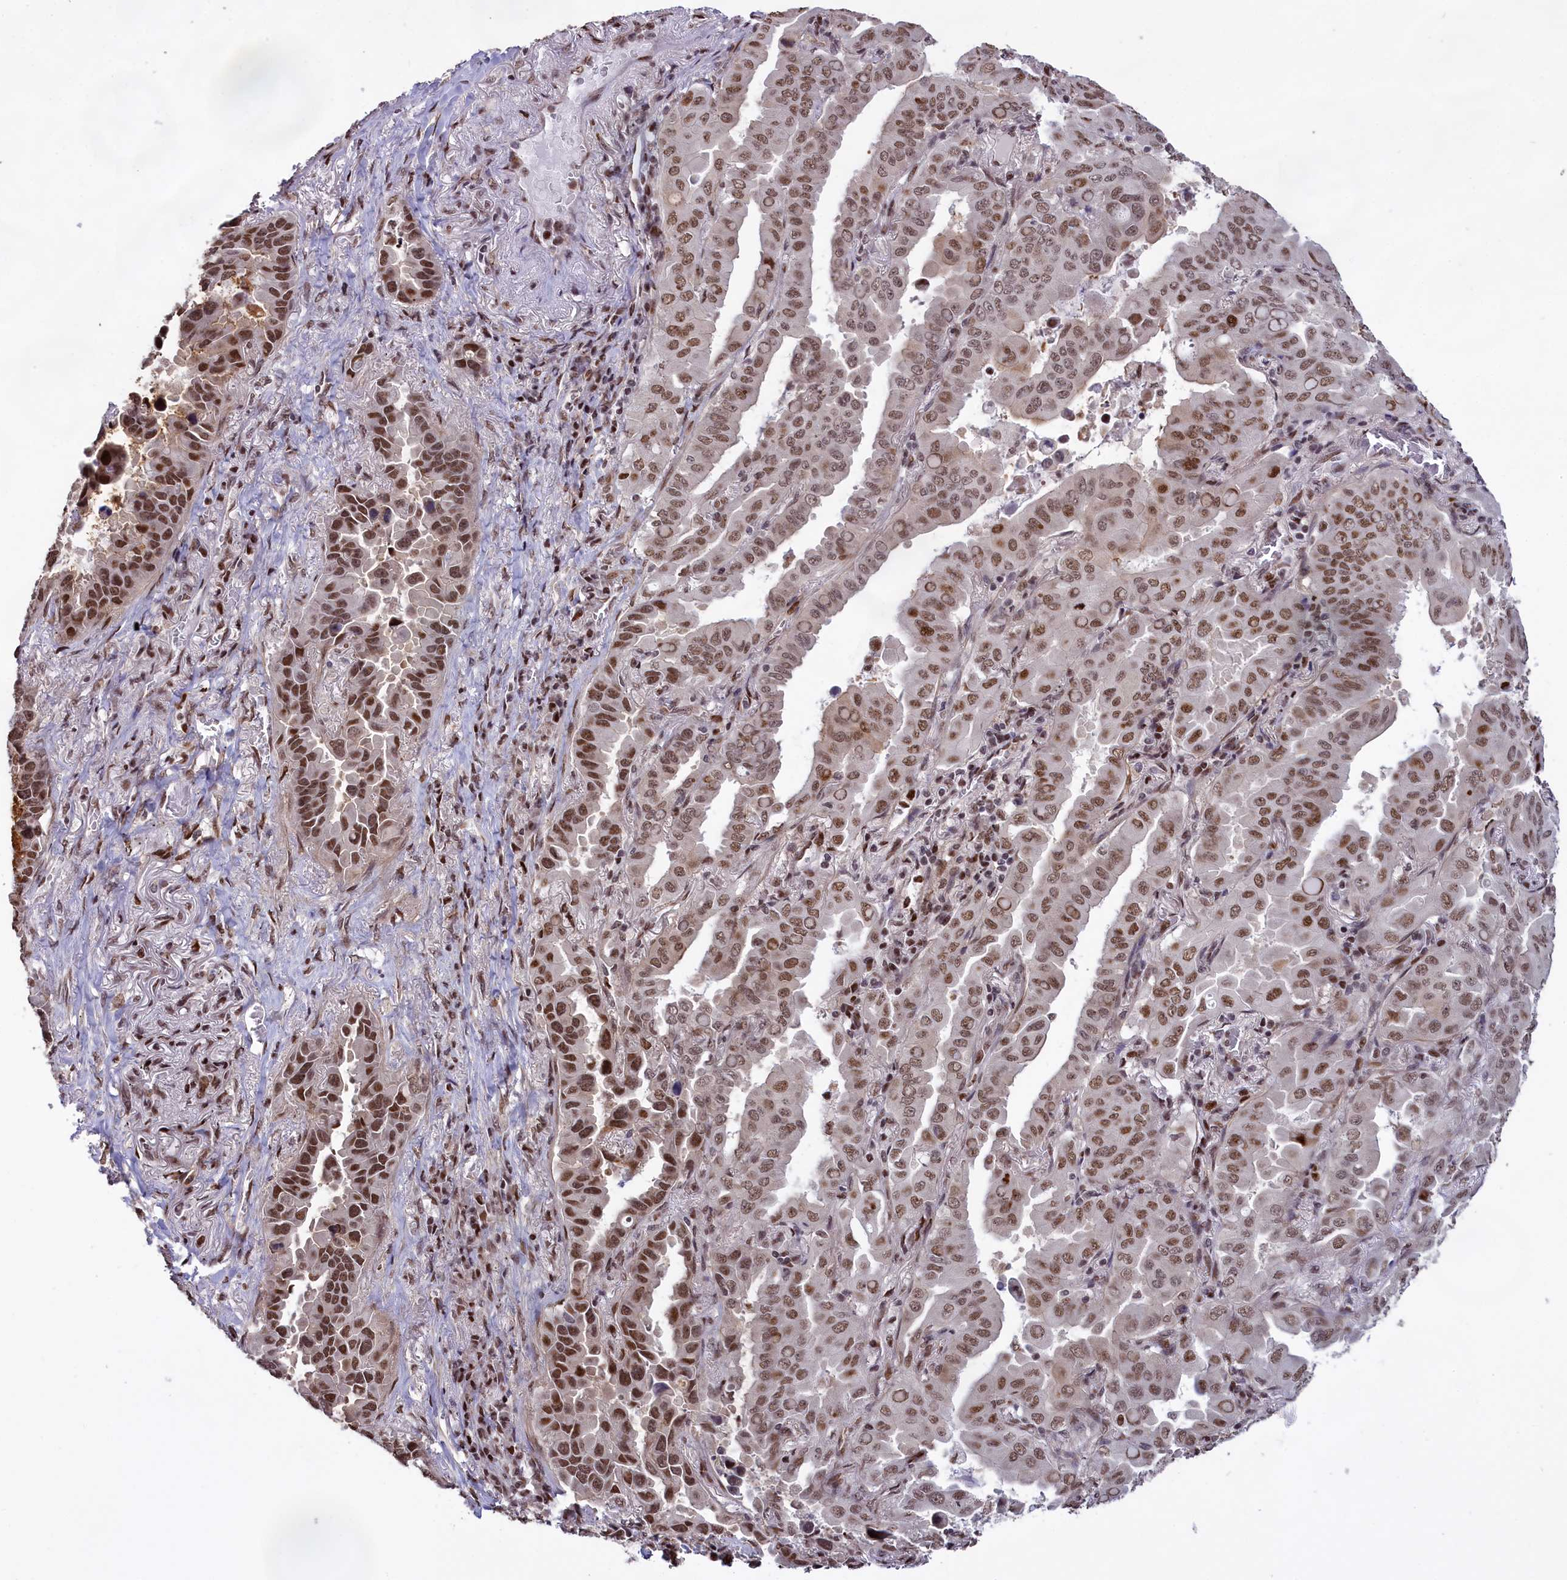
{"staining": {"intensity": "moderate", "quantity": ">75%", "location": "nuclear"}, "tissue": "lung cancer", "cell_type": "Tumor cells", "image_type": "cancer", "snomed": [{"axis": "morphology", "description": "Adenocarcinoma, NOS"}, {"axis": "topography", "description": "Lung"}], "caption": "Immunohistochemical staining of lung cancer displays medium levels of moderate nuclear positivity in about >75% of tumor cells.", "gene": "RELB", "patient": {"sex": "male", "age": 64}}